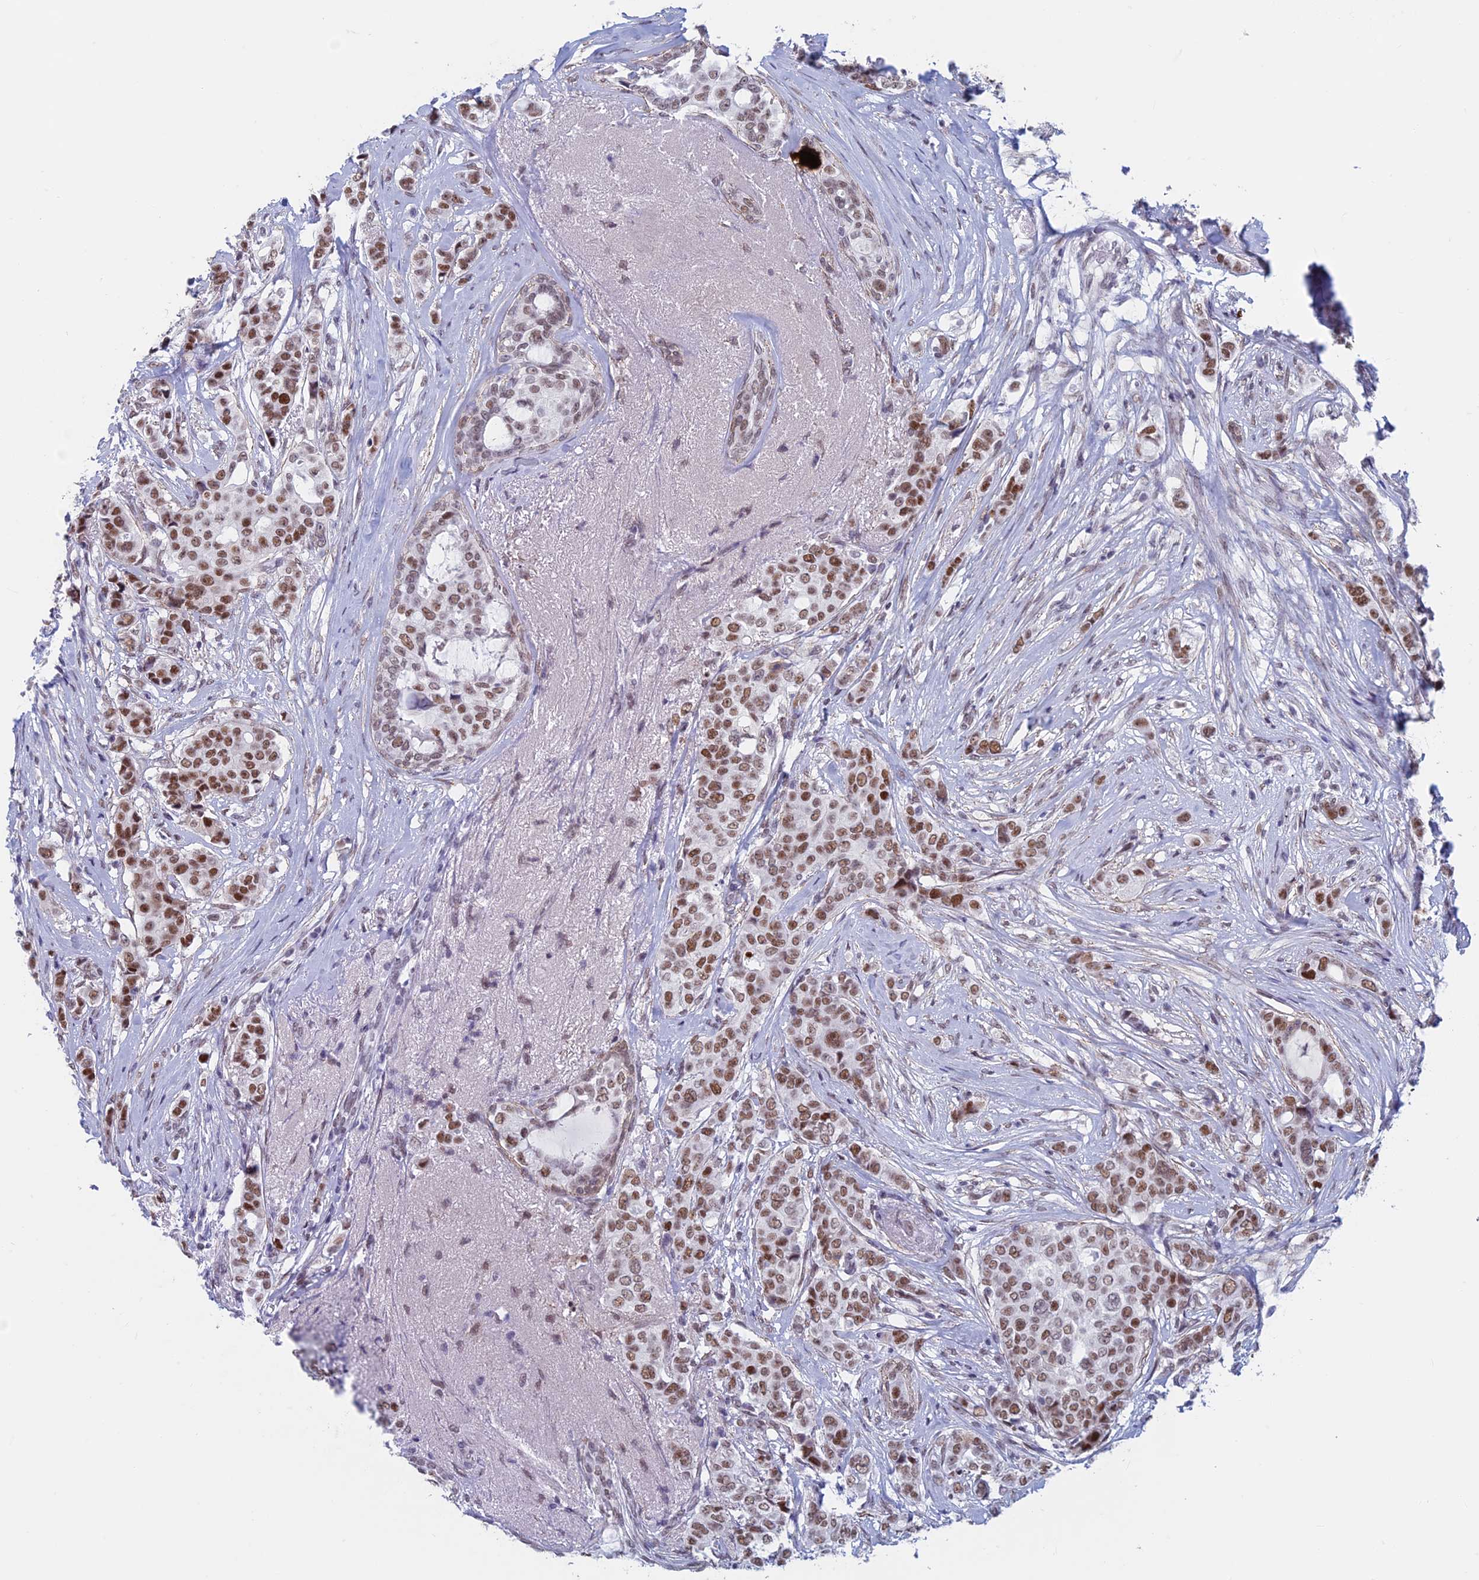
{"staining": {"intensity": "moderate", "quantity": ">75%", "location": "nuclear"}, "tissue": "breast cancer", "cell_type": "Tumor cells", "image_type": "cancer", "snomed": [{"axis": "morphology", "description": "Lobular carcinoma"}, {"axis": "topography", "description": "Breast"}], "caption": "Immunohistochemical staining of breast cancer reveals moderate nuclear protein staining in about >75% of tumor cells. (brown staining indicates protein expression, while blue staining denotes nuclei).", "gene": "ASH2L", "patient": {"sex": "female", "age": 51}}